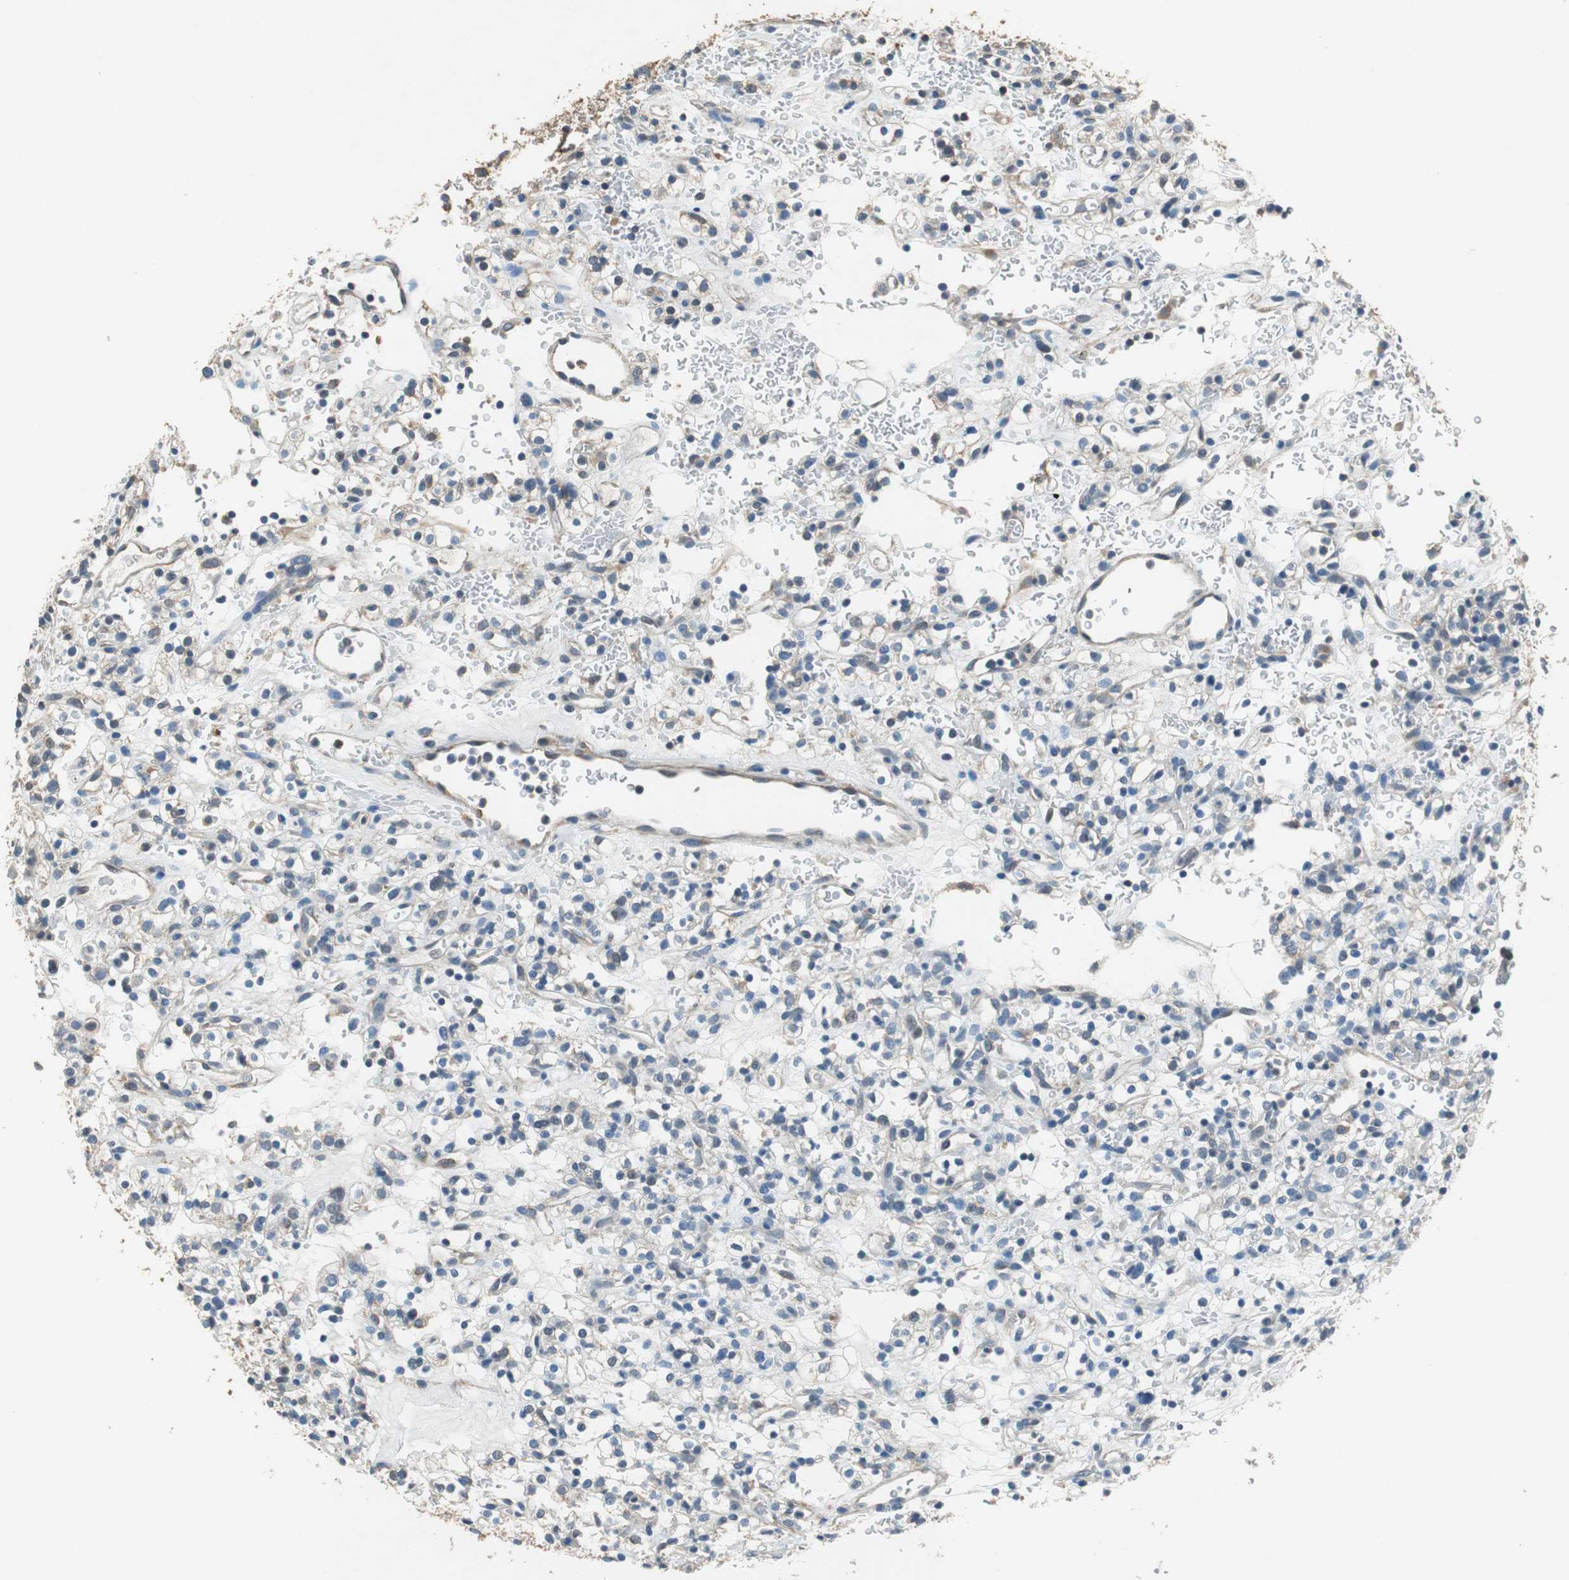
{"staining": {"intensity": "weak", "quantity": "25%-75%", "location": "cytoplasmic/membranous,nuclear"}, "tissue": "renal cancer", "cell_type": "Tumor cells", "image_type": "cancer", "snomed": [{"axis": "morphology", "description": "Normal tissue, NOS"}, {"axis": "morphology", "description": "Adenocarcinoma, NOS"}, {"axis": "topography", "description": "Kidney"}], "caption": "Immunohistochemistry (IHC) histopathology image of renal cancer (adenocarcinoma) stained for a protein (brown), which demonstrates low levels of weak cytoplasmic/membranous and nuclear staining in approximately 25%-75% of tumor cells.", "gene": "ALDH4A1", "patient": {"sex": "female", "age": 72}}